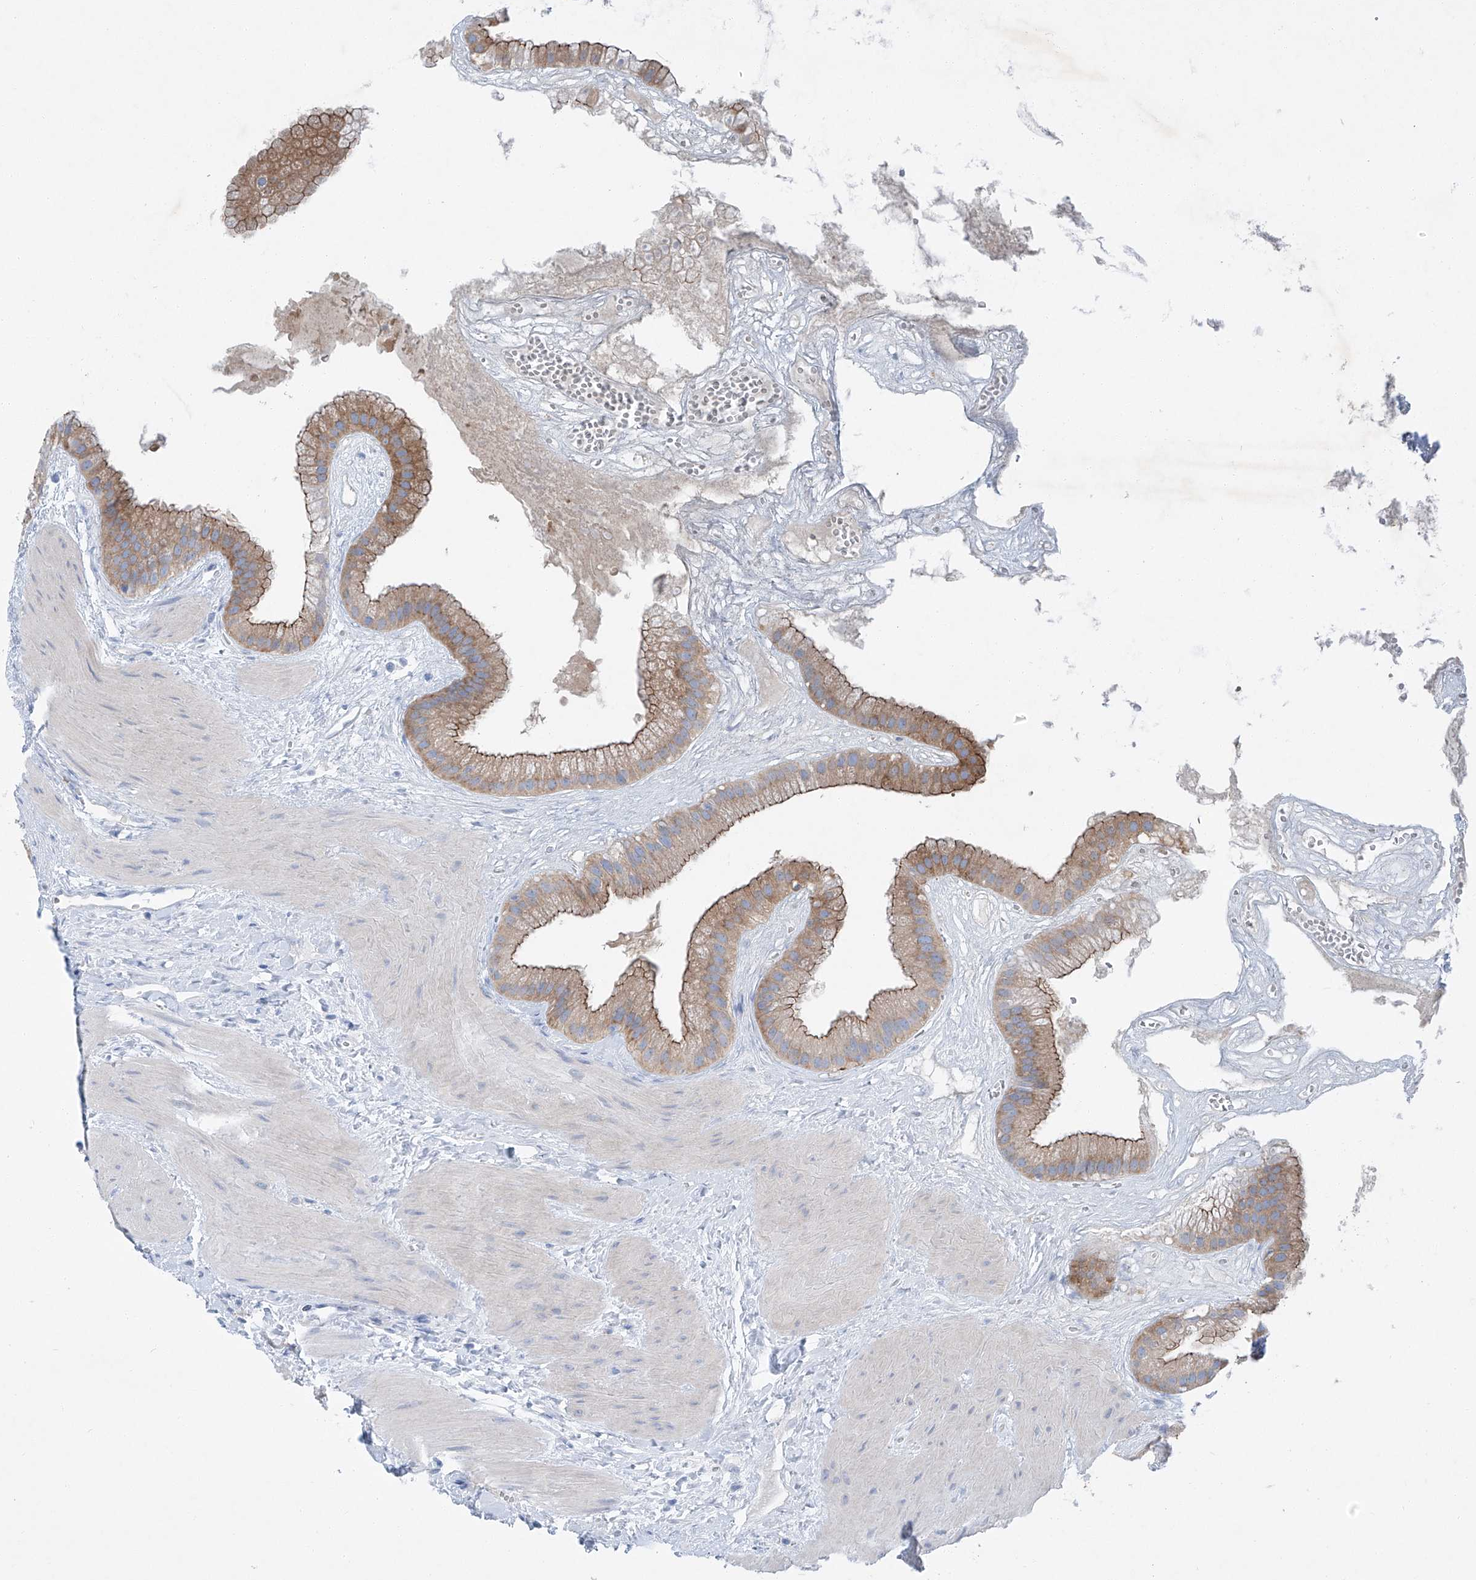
{"staining": {"intensity": "moderate", "quantity": ">75%", "location": "cytoplasmic/membranous"}, "tissue": "gallbladder", "cell_type": "Glandular cells", "image_type": "normal", "snomed": [{"axis": "morphology", "description": "Normal tissue, NOS"}, {"axis": "topography", "description": "Gallbladder"}], "caption": "DAB (3,3'-diaminobenzidine) immunohistochemical staining of unremarkable human gallbladder displays moderate cytoplasmic/membranous protein staining in approximately >75% of glandular cells.", "gene": "MAGI1", "patient": {"sex": "male", "age": 55}}